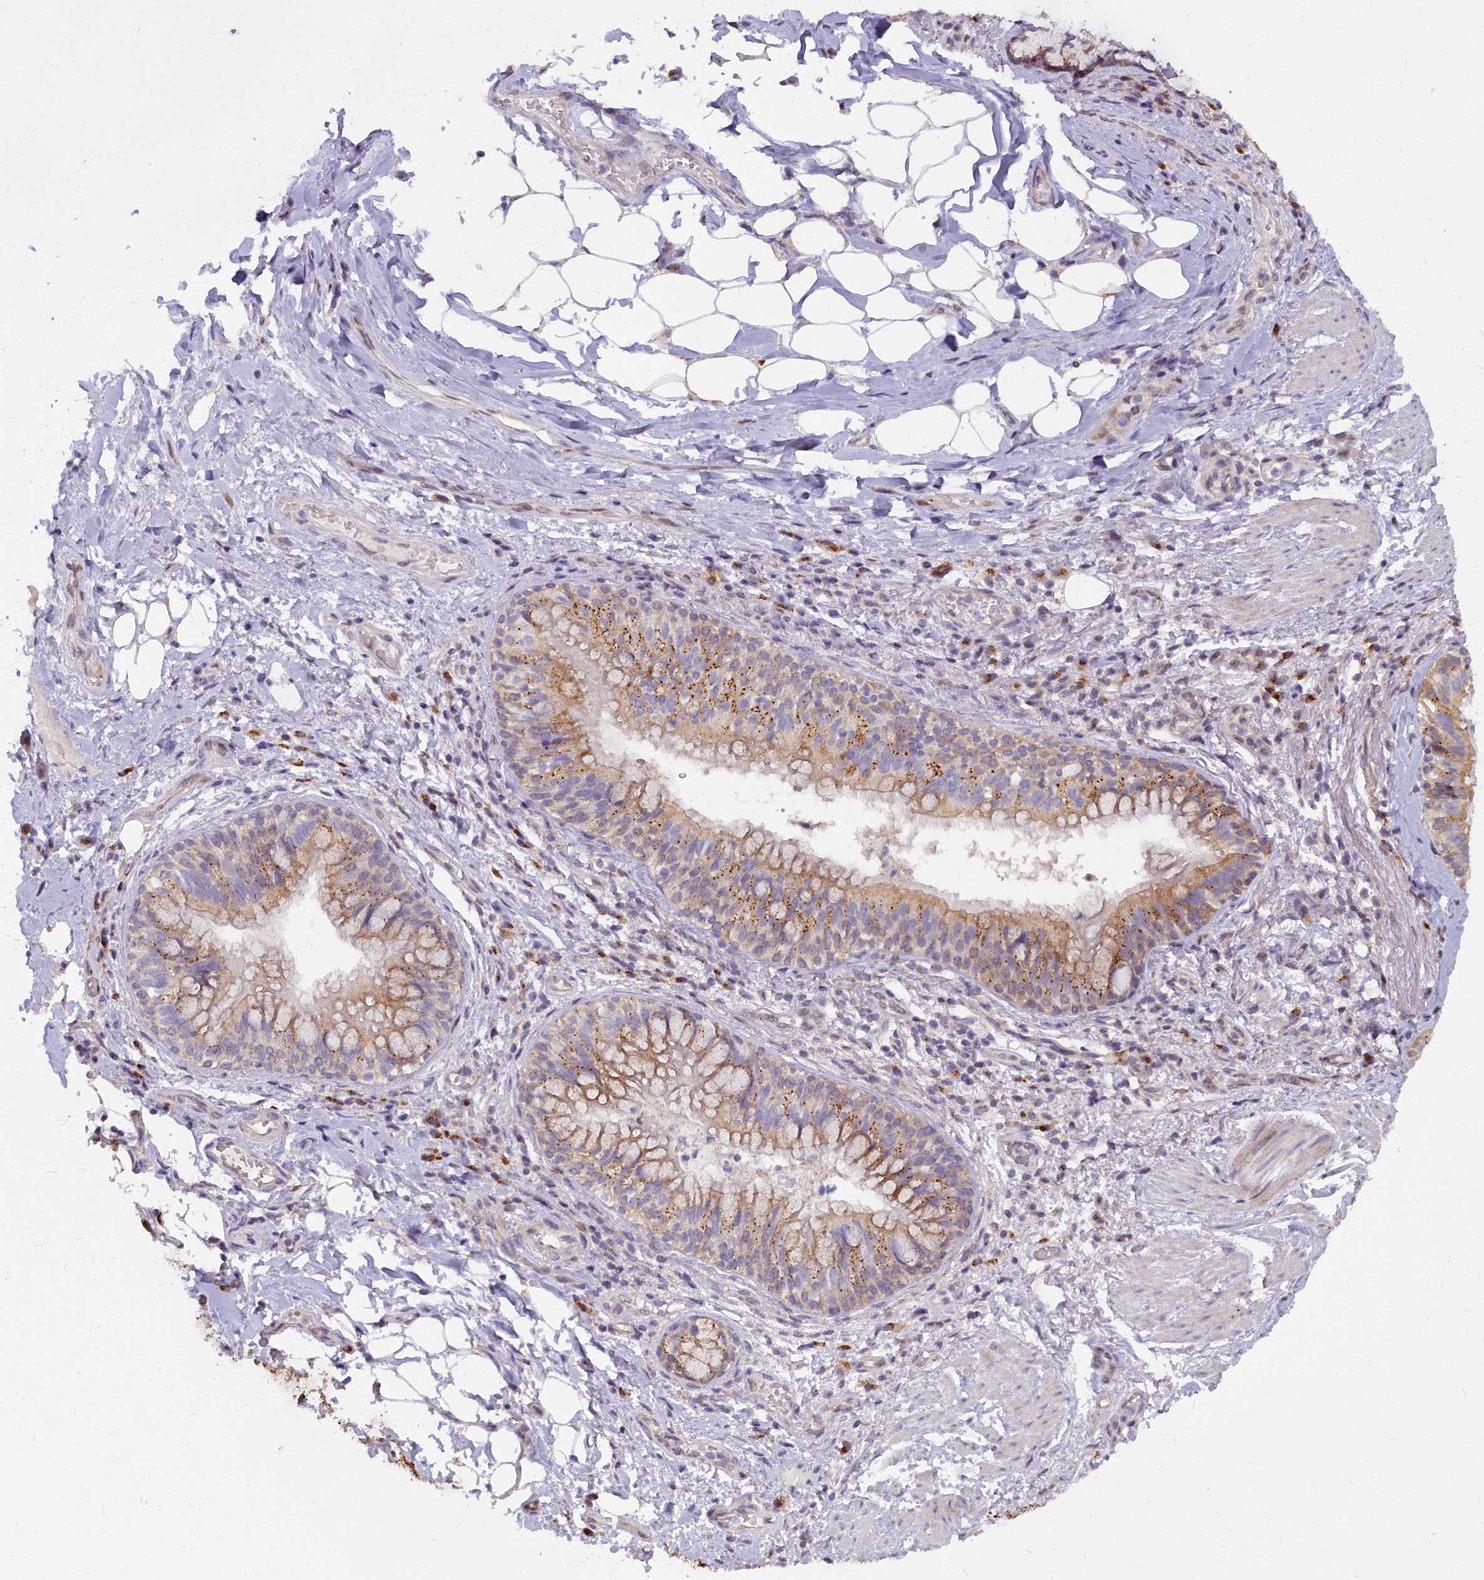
{"staining": {"intensity": "moderate", "quantity": "<25%", "location": "cytoplasmic/membranous"}, "tissue": "adipose tissue", "cell_type": "Adipocytes", "image_type": "normal", "snomed": [{"axis": "morphology", "description": "Normal tissue, NOS"}, {"axis": "topography", "description": "Lymph node"}, {"axis": "topography", "description": "Cartilage tissue"}, {"axis": "topography", "description": "Bronchus"}], "caption": "Brown immunohistochemical staining in unremarkable adipose tissue displays moderate cytoplasmic/membranous positivity in approximately <25% of adipocytes. The staining was performed using DAB (3,3'-diaminobenzidine), with brown indicating positive protein expression. Nuclei are stained blue with hematoxylin.", "gene": "WDPCP", "patient": {"sex": "male", "age": 63}}